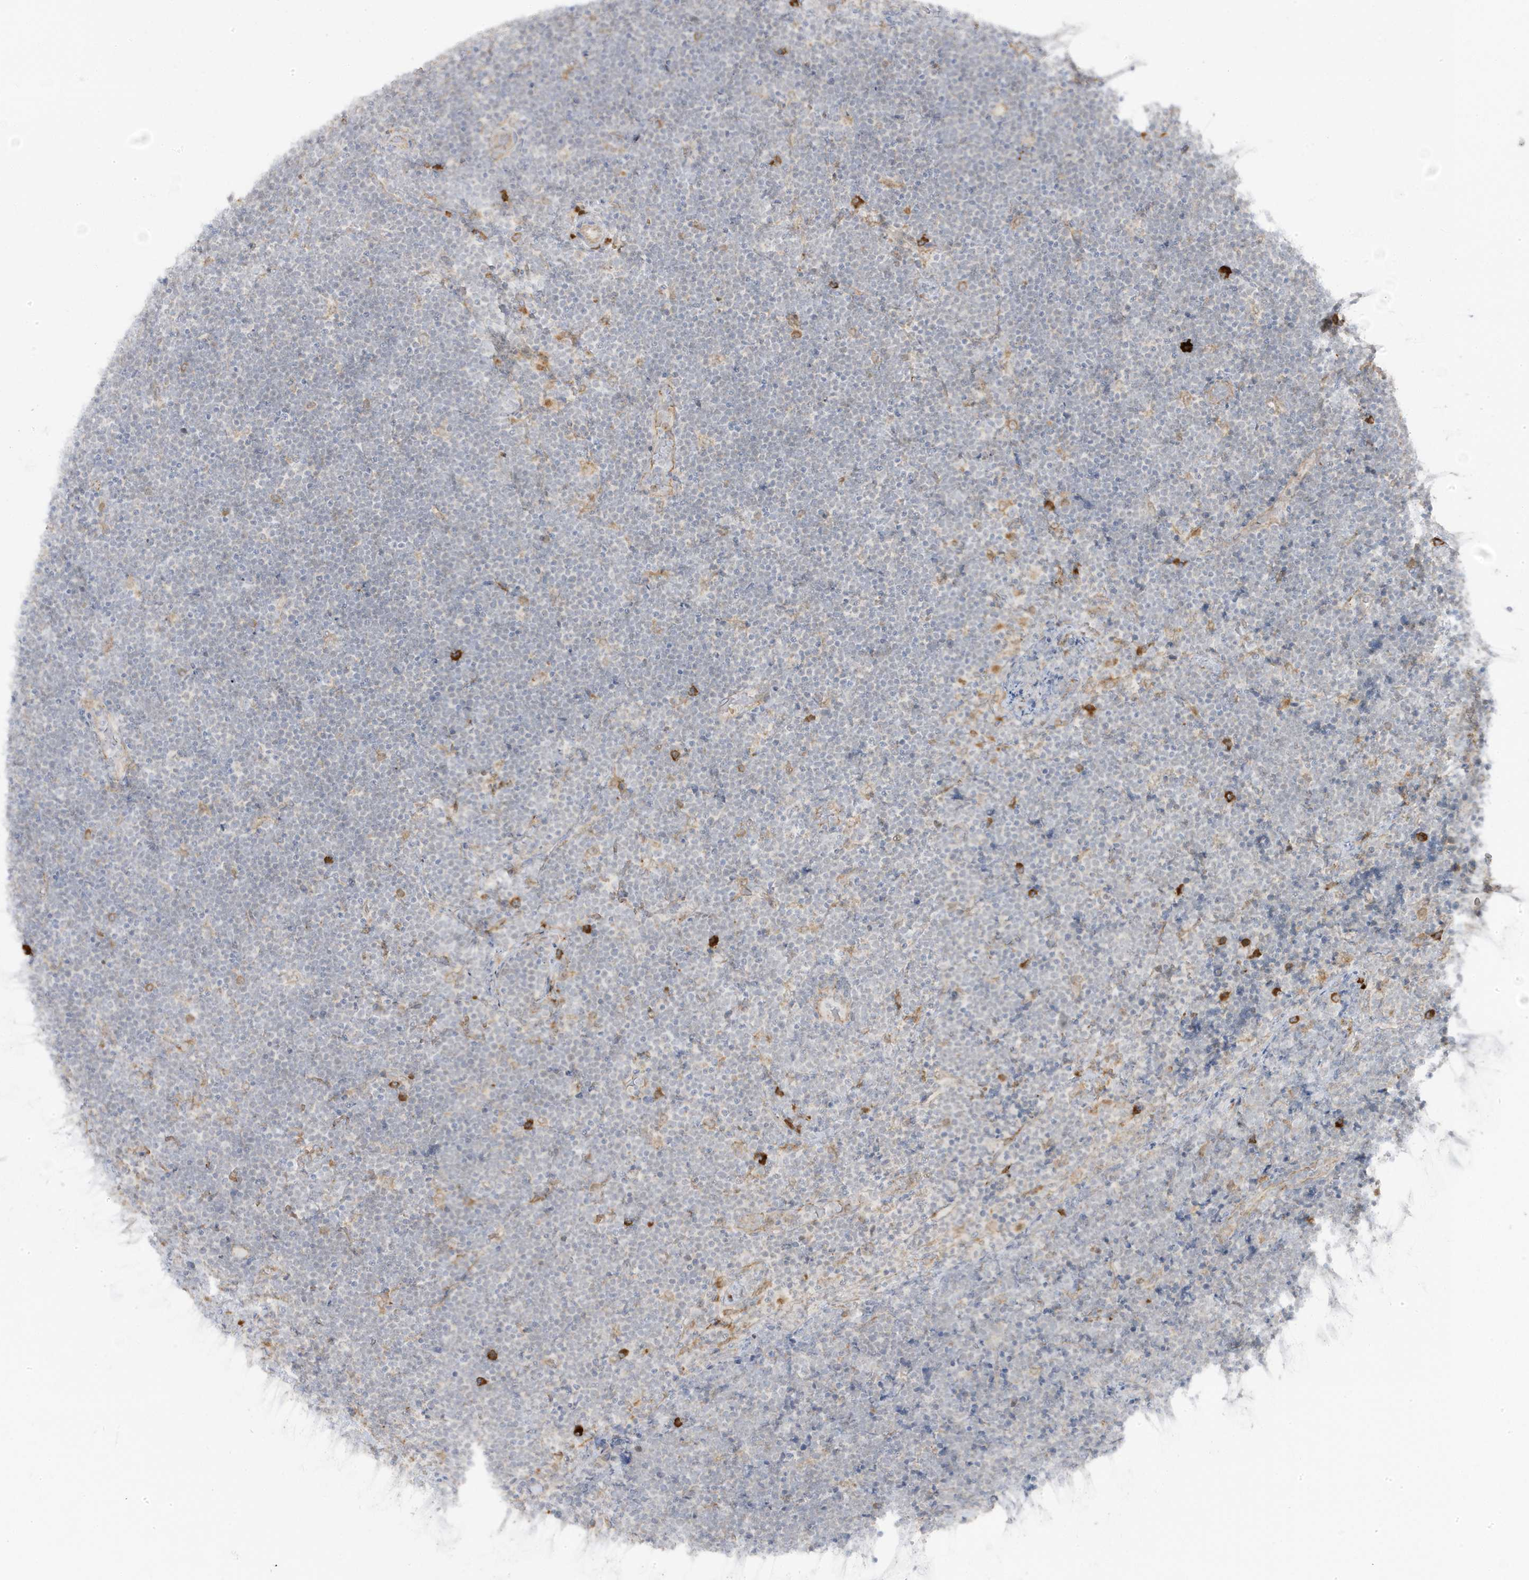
{"staining": {"intensity": "negative", "quantity": "none", "location": "none"}, "tissue": "lymphoma", "cell_type": "Tumor cells", "image_type": "cancer", "snomed": [{"axis": "morphology", "description": "Malignant lymphoma, non-Hodgkin's type, High grade"}, {"axis": "topography", "description": "Lymph node"}], "caption": "An immunohistochemistry (IHC) photomicrograph of high-grade malignant lymphoma, non-Hodgkin's type is shown. There is no staining in tumor cells of high-grade malignant lymphoma, non-Hodgkin's type.", "gene": "ZNF654", "patient": {"sex": "male", "age": 13}}